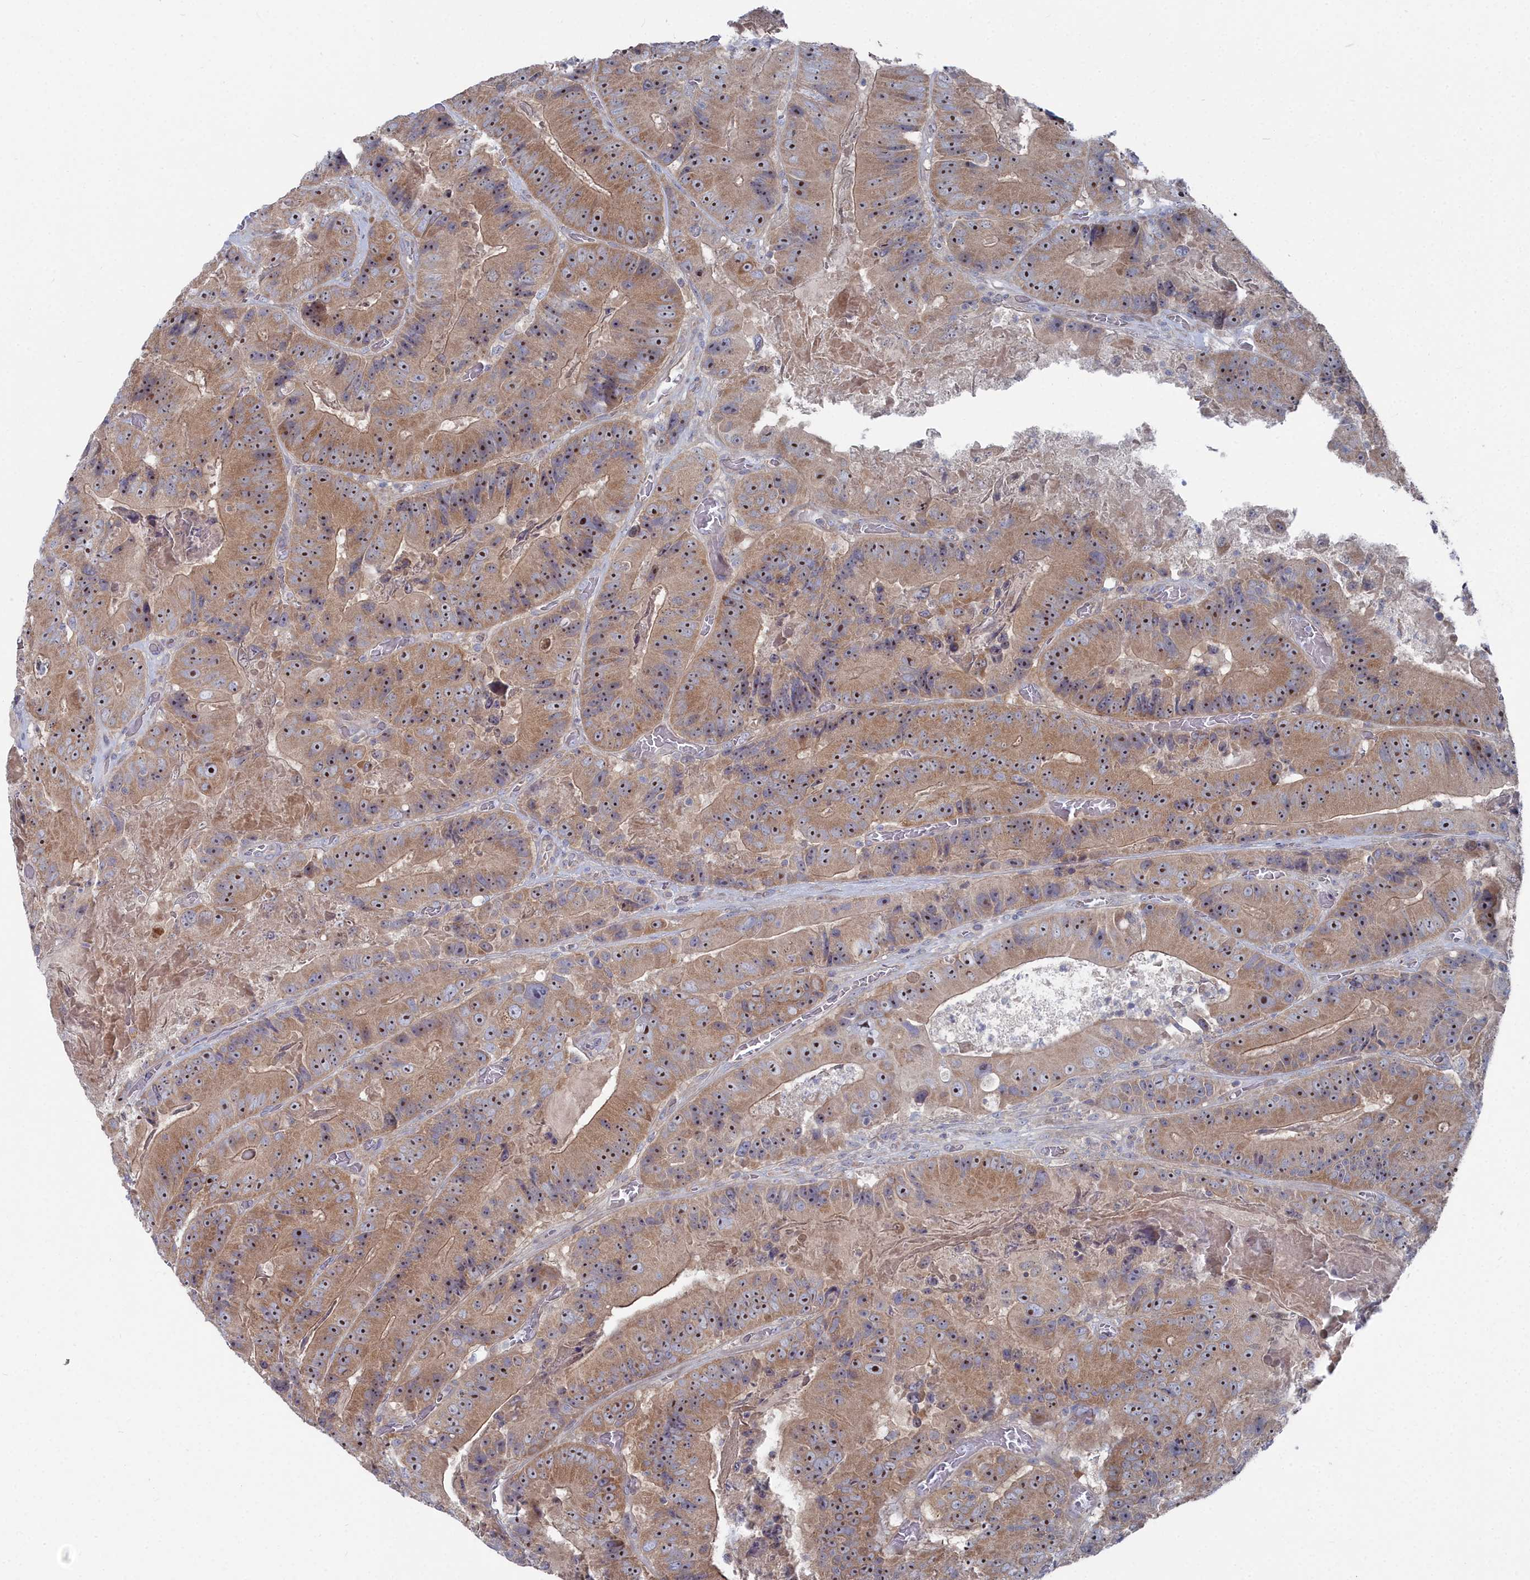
{"staining": {"intensity": "moderate", "quantity": ">75%", "location": "cytoplasmic/membranous,nuclear"}, "tissue": "colorectal cancer", "cell_type": "Tumor cells", "image_type": "cancer", "snomed": [{"axis": "morphology", "description": "Adenocarcinoma, NOS"}, {"axis": "topography", "description": "Colon"}], "caption": "The photomicrograph shows staining of colorectal cancer (adenocarcinoma), revealing moderate cytoplasmic/membranous and nuclear protein positivity (brown color) within tumor cells. The staining is performed using DAB (3,3'-diaminobenzidine) brown chromogen to label protein expression. The nuclei are counter-stained blue using hematoxylin.", "gene": "CCDC149", "patient": {"sex": "female", "age": 86}}